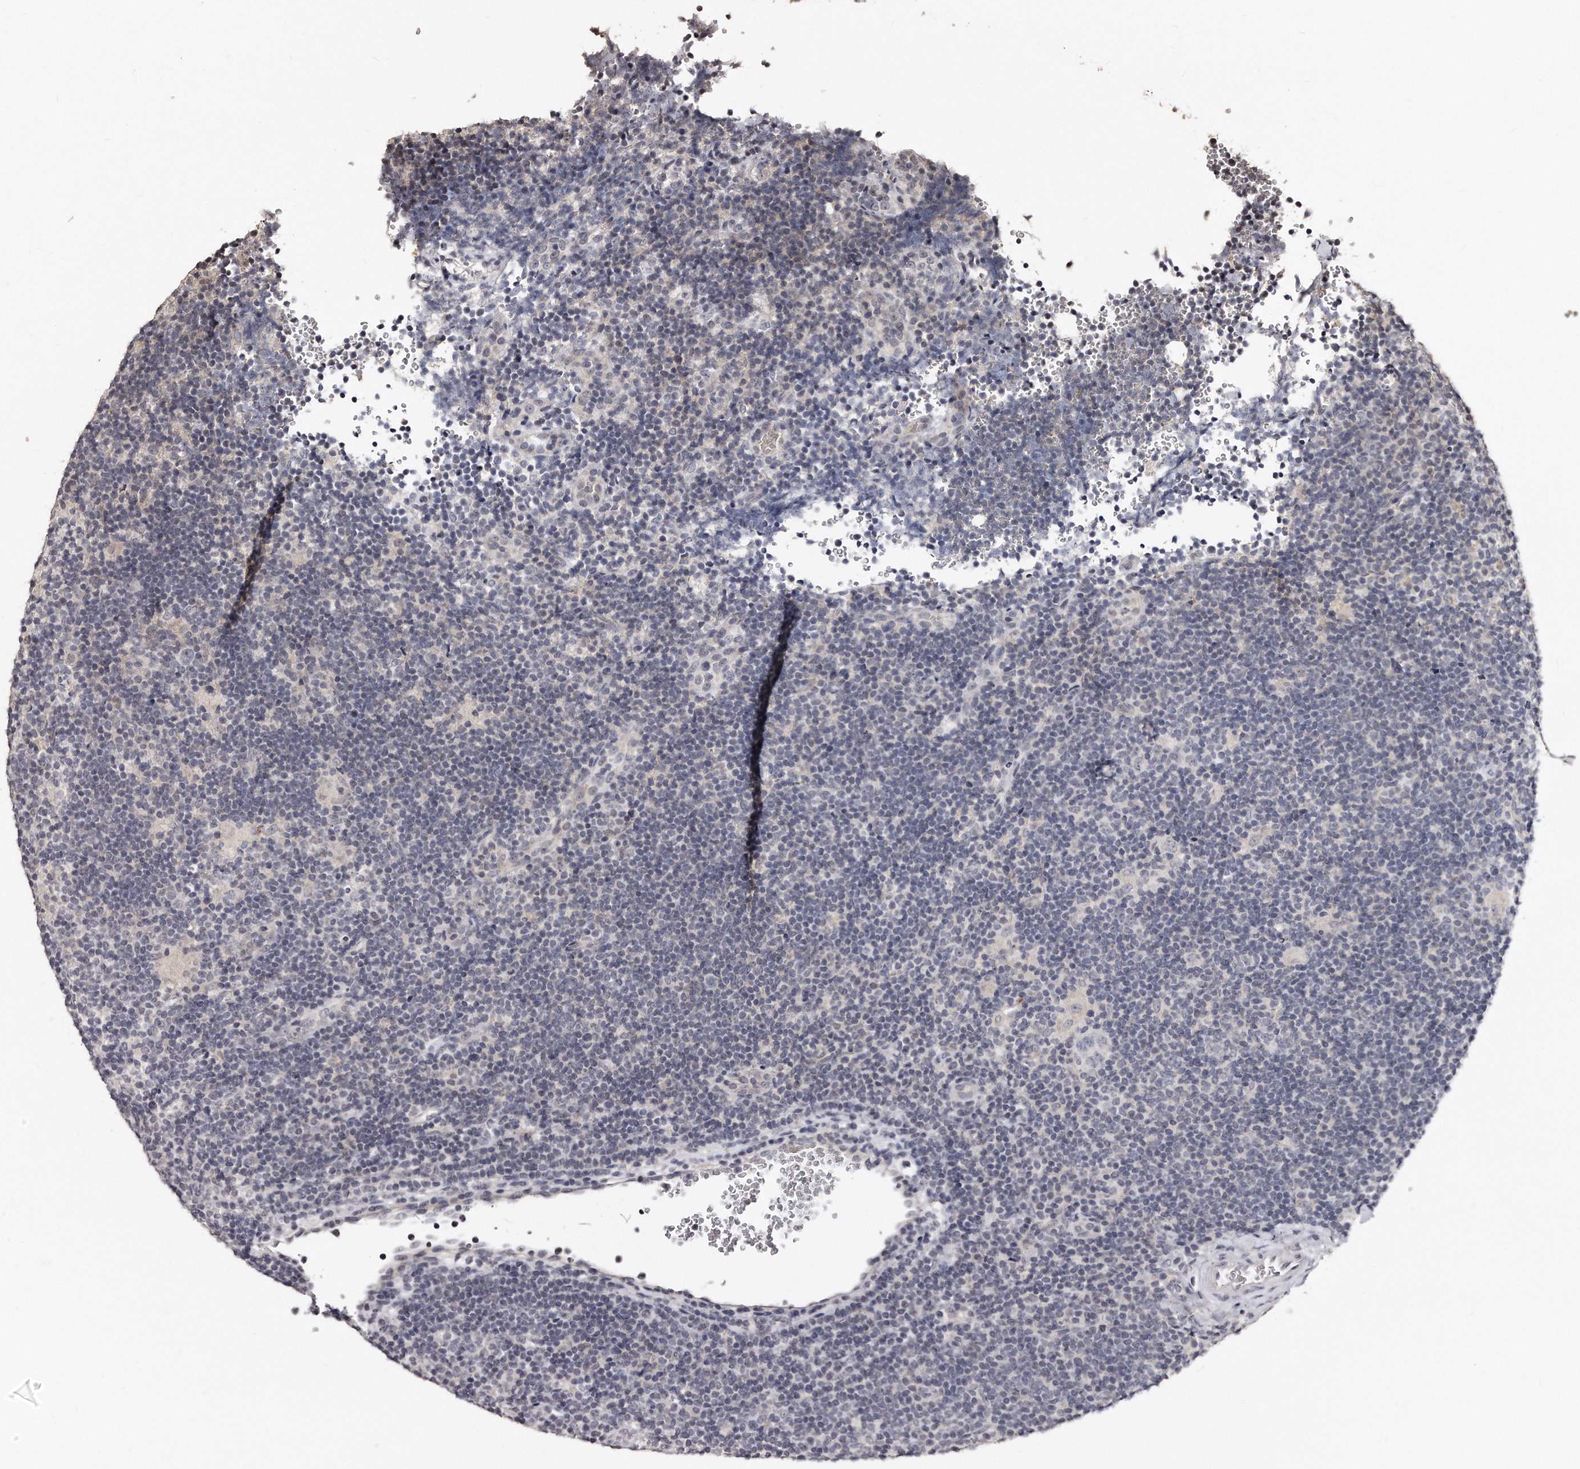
{"staining": {"intensity": "negative", "quantity": "none", "location": "none"}, "tissue": "lymphoma", "cell_type": "Tumor cells", "image_type": "cancer", "snomed": [{"axis": "morphology", "description": "Hodgkin's disease, NOS"}, {"axis": "topography", "description": "Lymph node"}], "caption": "High magnification brightfield microscopy of lymphoma stained with DAB (brown) and counterstained with hematoxylin (blue): tumor cells show no significant staining.", "gene": "TSHR", "patient": {"sex": "female", "age": 57}}